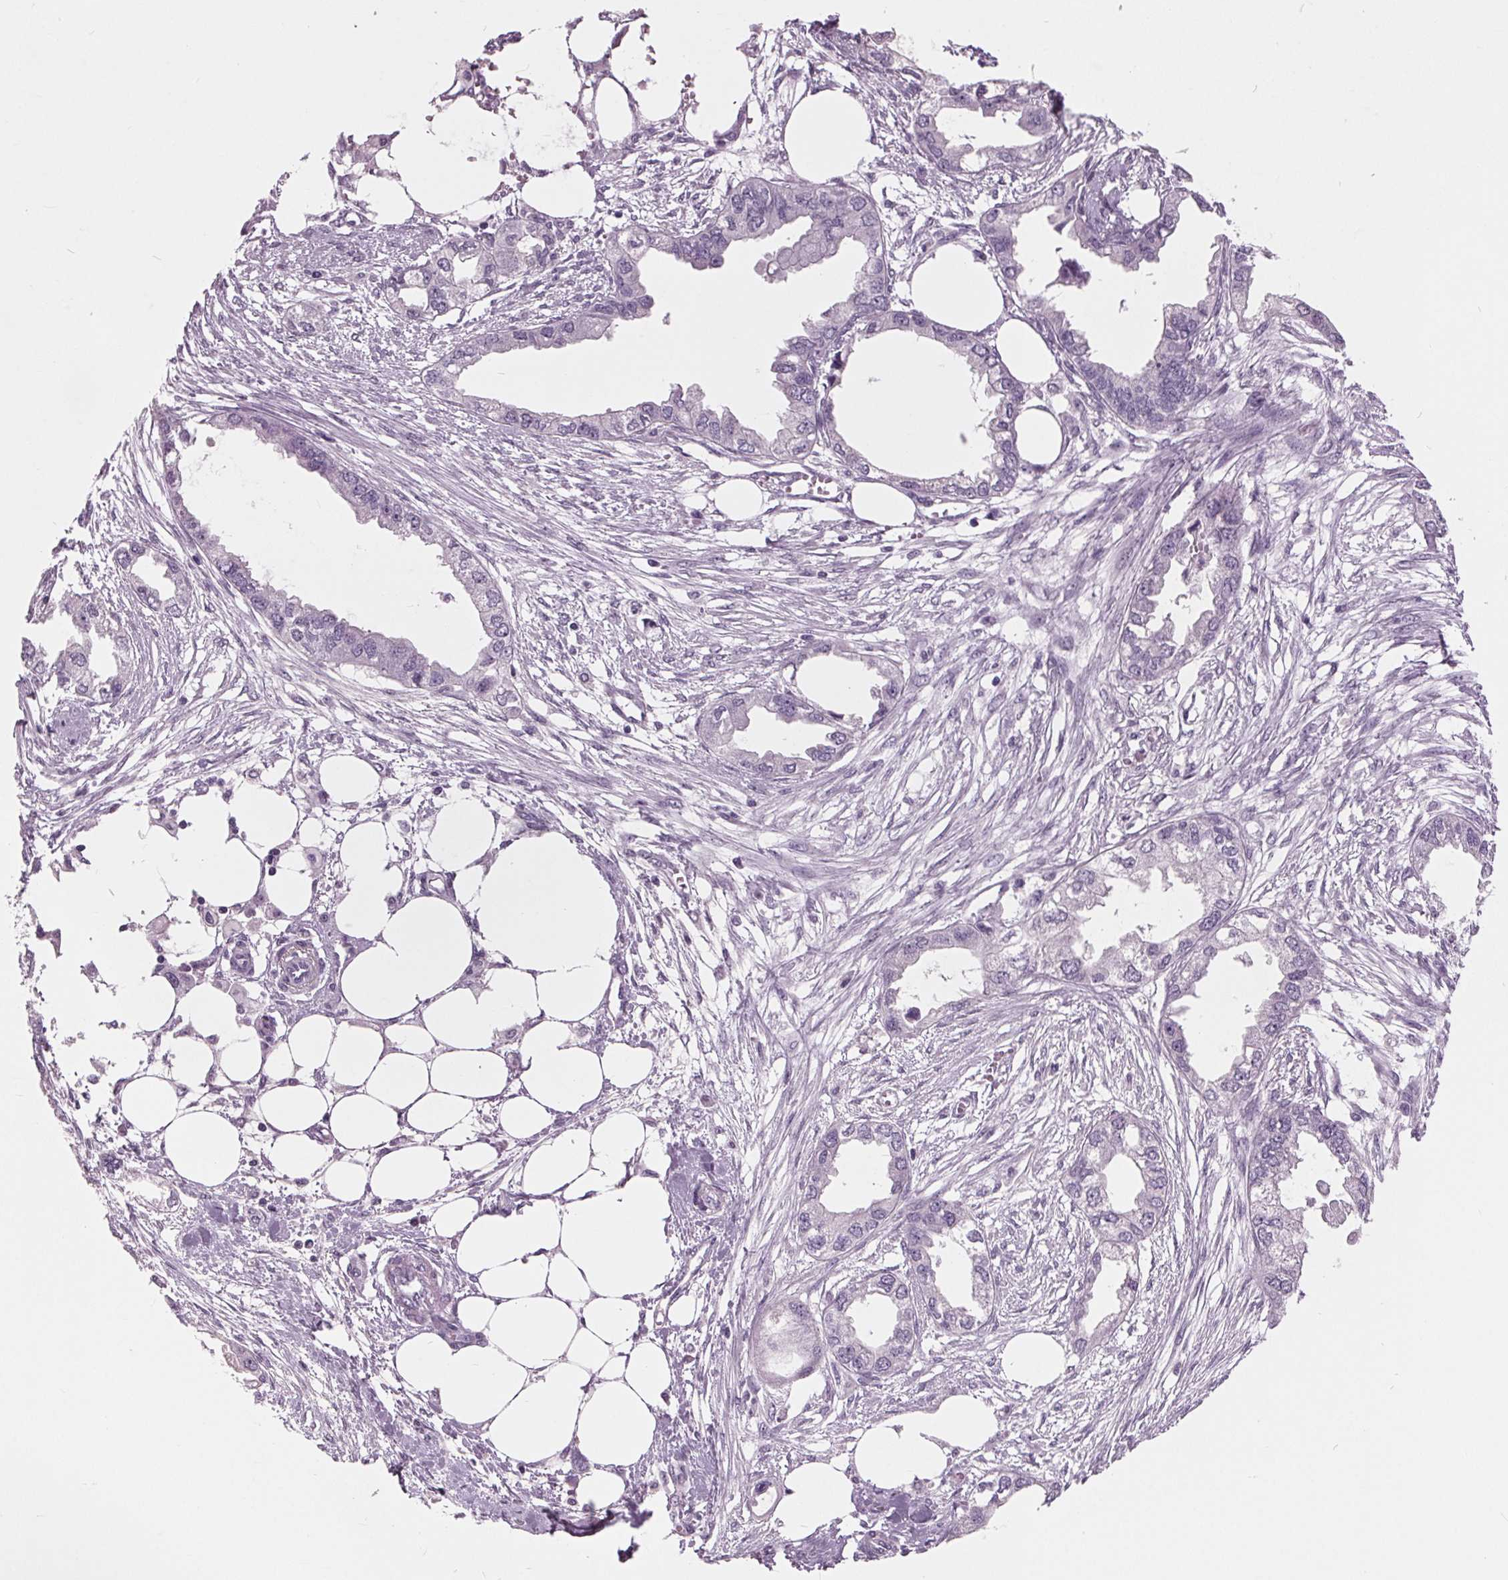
{"staining": {"intensity": "negative", "quantity": "none", "location": "none"}, "tissue": "endometrial cancer", "cell_type": "Tumor cells", "image_type": "cancer", "snomed": [{"axis": "morphology", "description": "Adenocarcinoma, NOS"}, {"axis": "morphology", "description": "Adenocarcinoma, metastatic, NOS"}, {"axis": "topography", "description": "Adipose tissue"}, {"axis": "topography", "description": "Endometrium"}], "caption": "Immunohistochemical staining of endometrial cancer shows no significant expression in tumor cells.", "gene": "AMBP", "patient": {"sex": "female", "age": 67}}